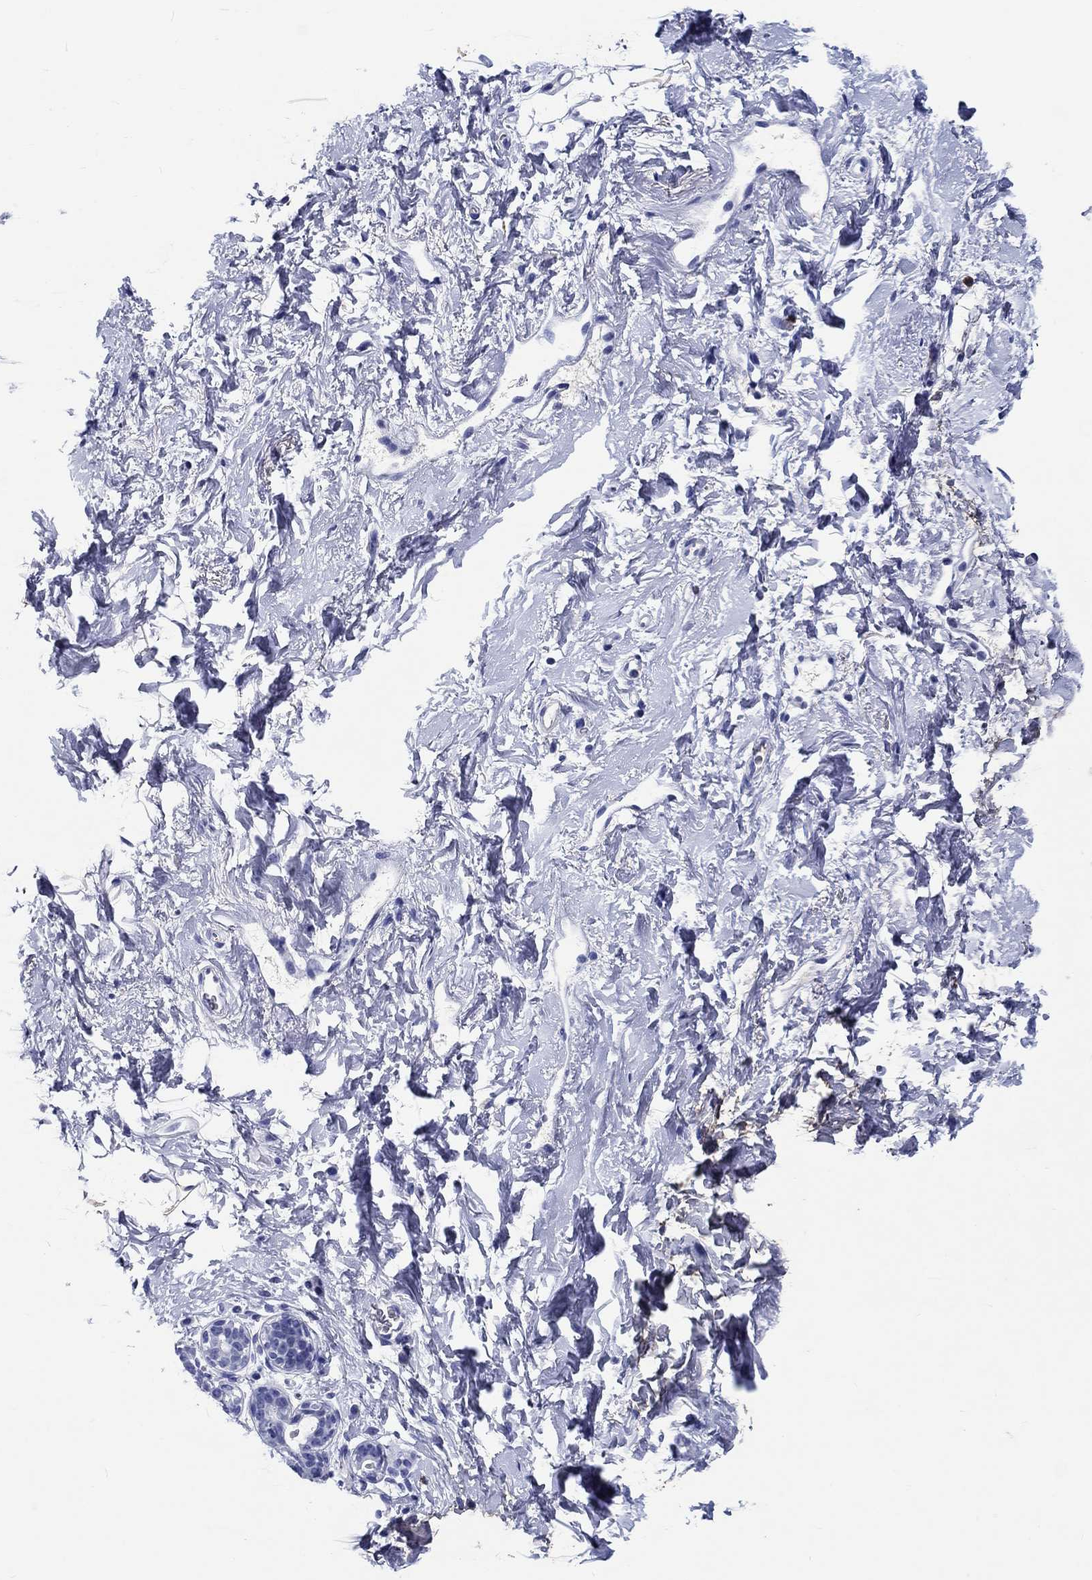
{"staining": {"intensity": "negative", "quantity": "none", "location": "none"}, "tissue": "breast", "cell_type": "Adipocytes", "image_type": "normal", "snomed": [{"axis": "morphology", "description": "Normal tissue, NOS"}, {"axis": "topography", "description": "Breast"}], "caption": "Immunohistochemical staining of unremarkable breast exhibits no significant staining in adipocytes. (DAB (3,3'-diaminobenzidine) IHC visualized using brightfield microscopy, high magnification).", "gene": "EPX", "patient": {"sex": "female", "age": 43}}